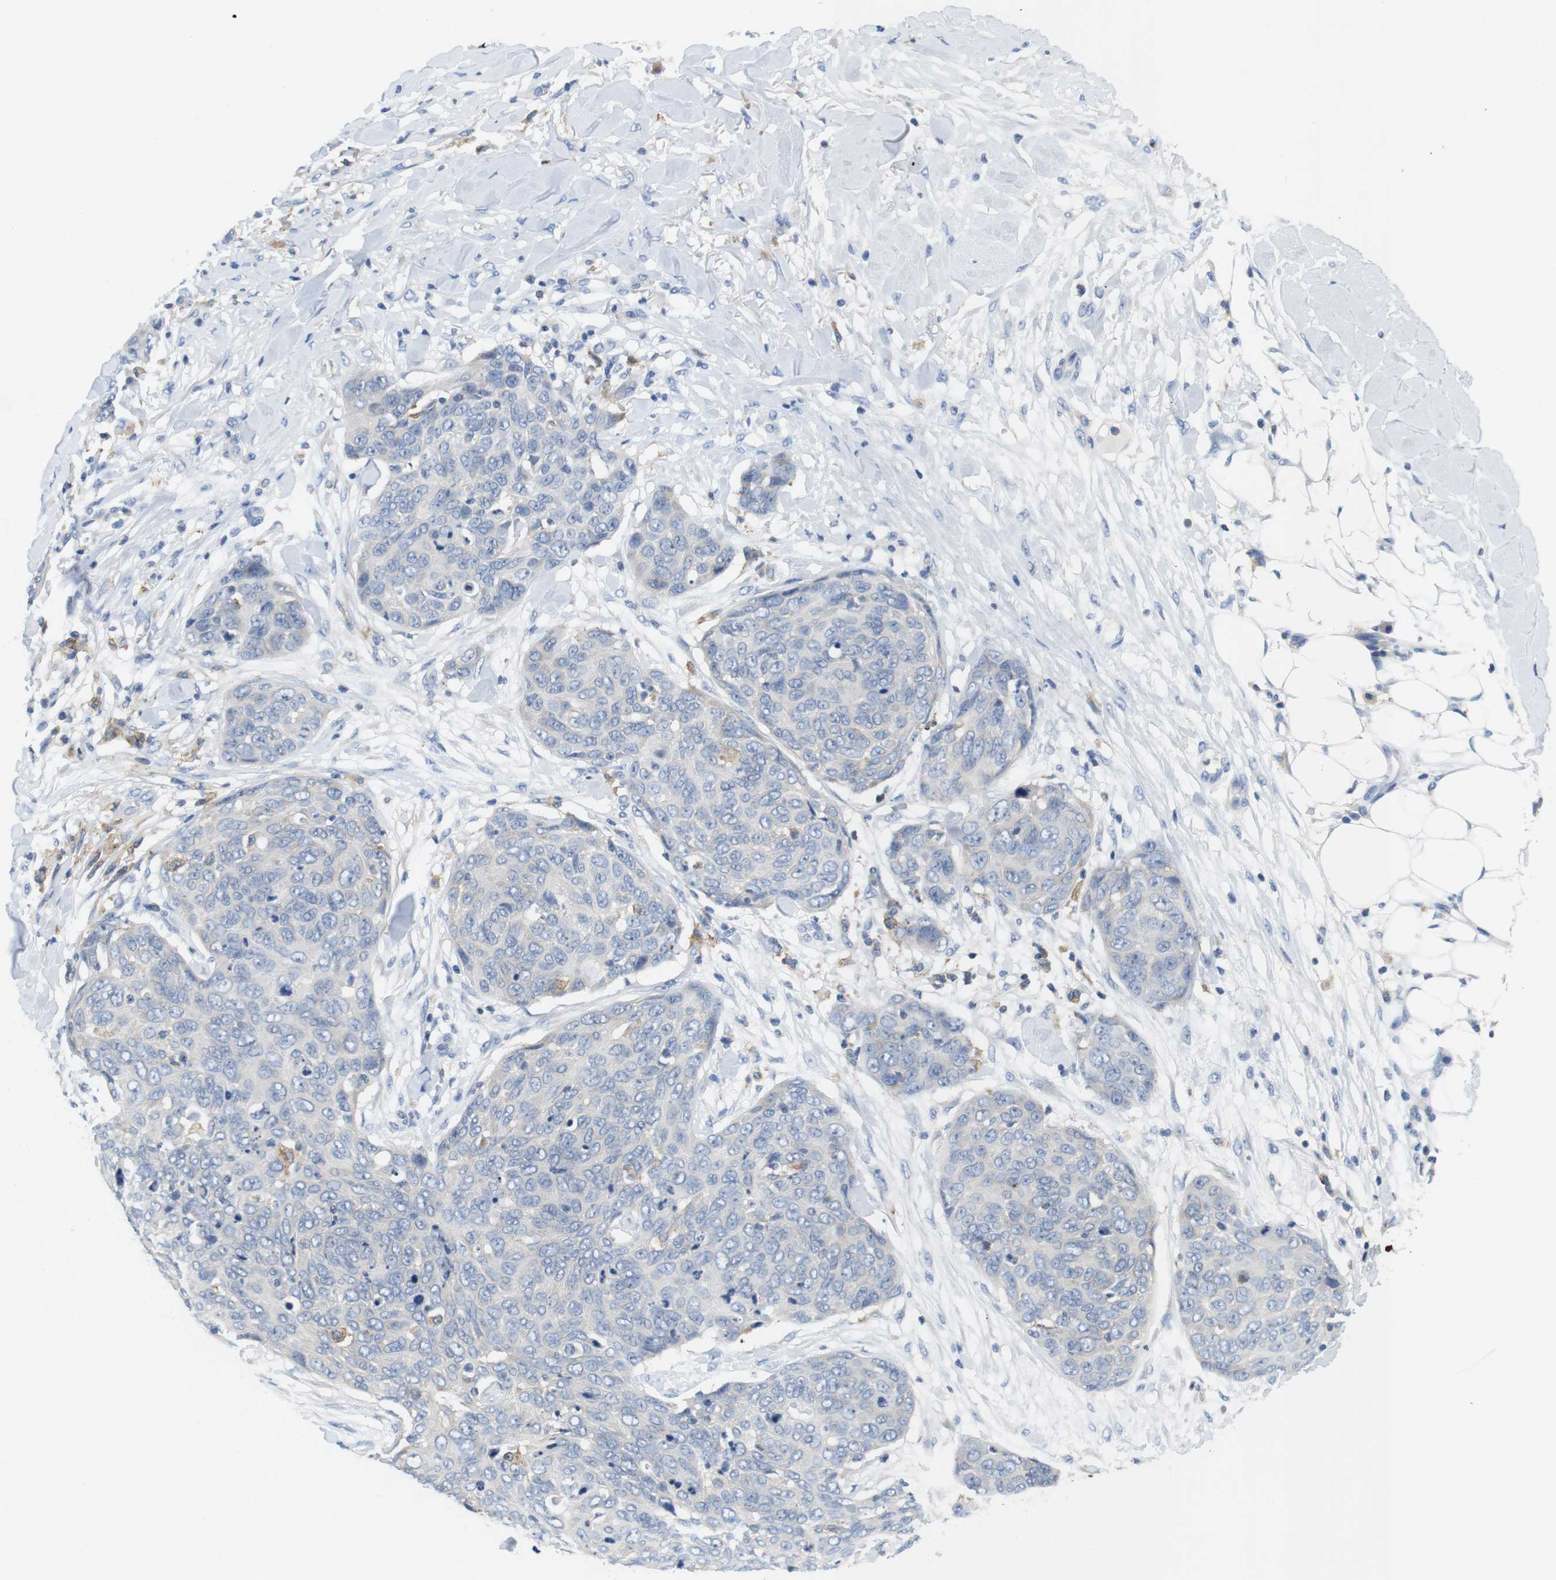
{"staining": {"intensity": "negative", "quantity": "none", "location": "none"}, "tissue": "skin cancer", "cell_type": "Tumor cells", "image_type": "cancer", "snomed": [{"axis": "morphology", "description": "Squamous cell carcinoma in situ, NOS"}, {"axis": "morphology", "description": "Squamous cell carcinoma, NOS"}, {"axis": "topography", "description": "Skin"}], "caption": "This photomicrograph is of skin cancer (squamous cell carcinoma in situ) stained with immunohistochemistry to label a protein in brown with the nuclei are counter-stained blue. There is no positivity in tumor cells. (Stains: DAB (3,3'-diaminobenzidine) IHC with hematoxylin counter stain, Microscopy: brightfield microscopy at high magnification).", "gene": "CNGA2", "patient": {"sex": "male", "age": 93}}